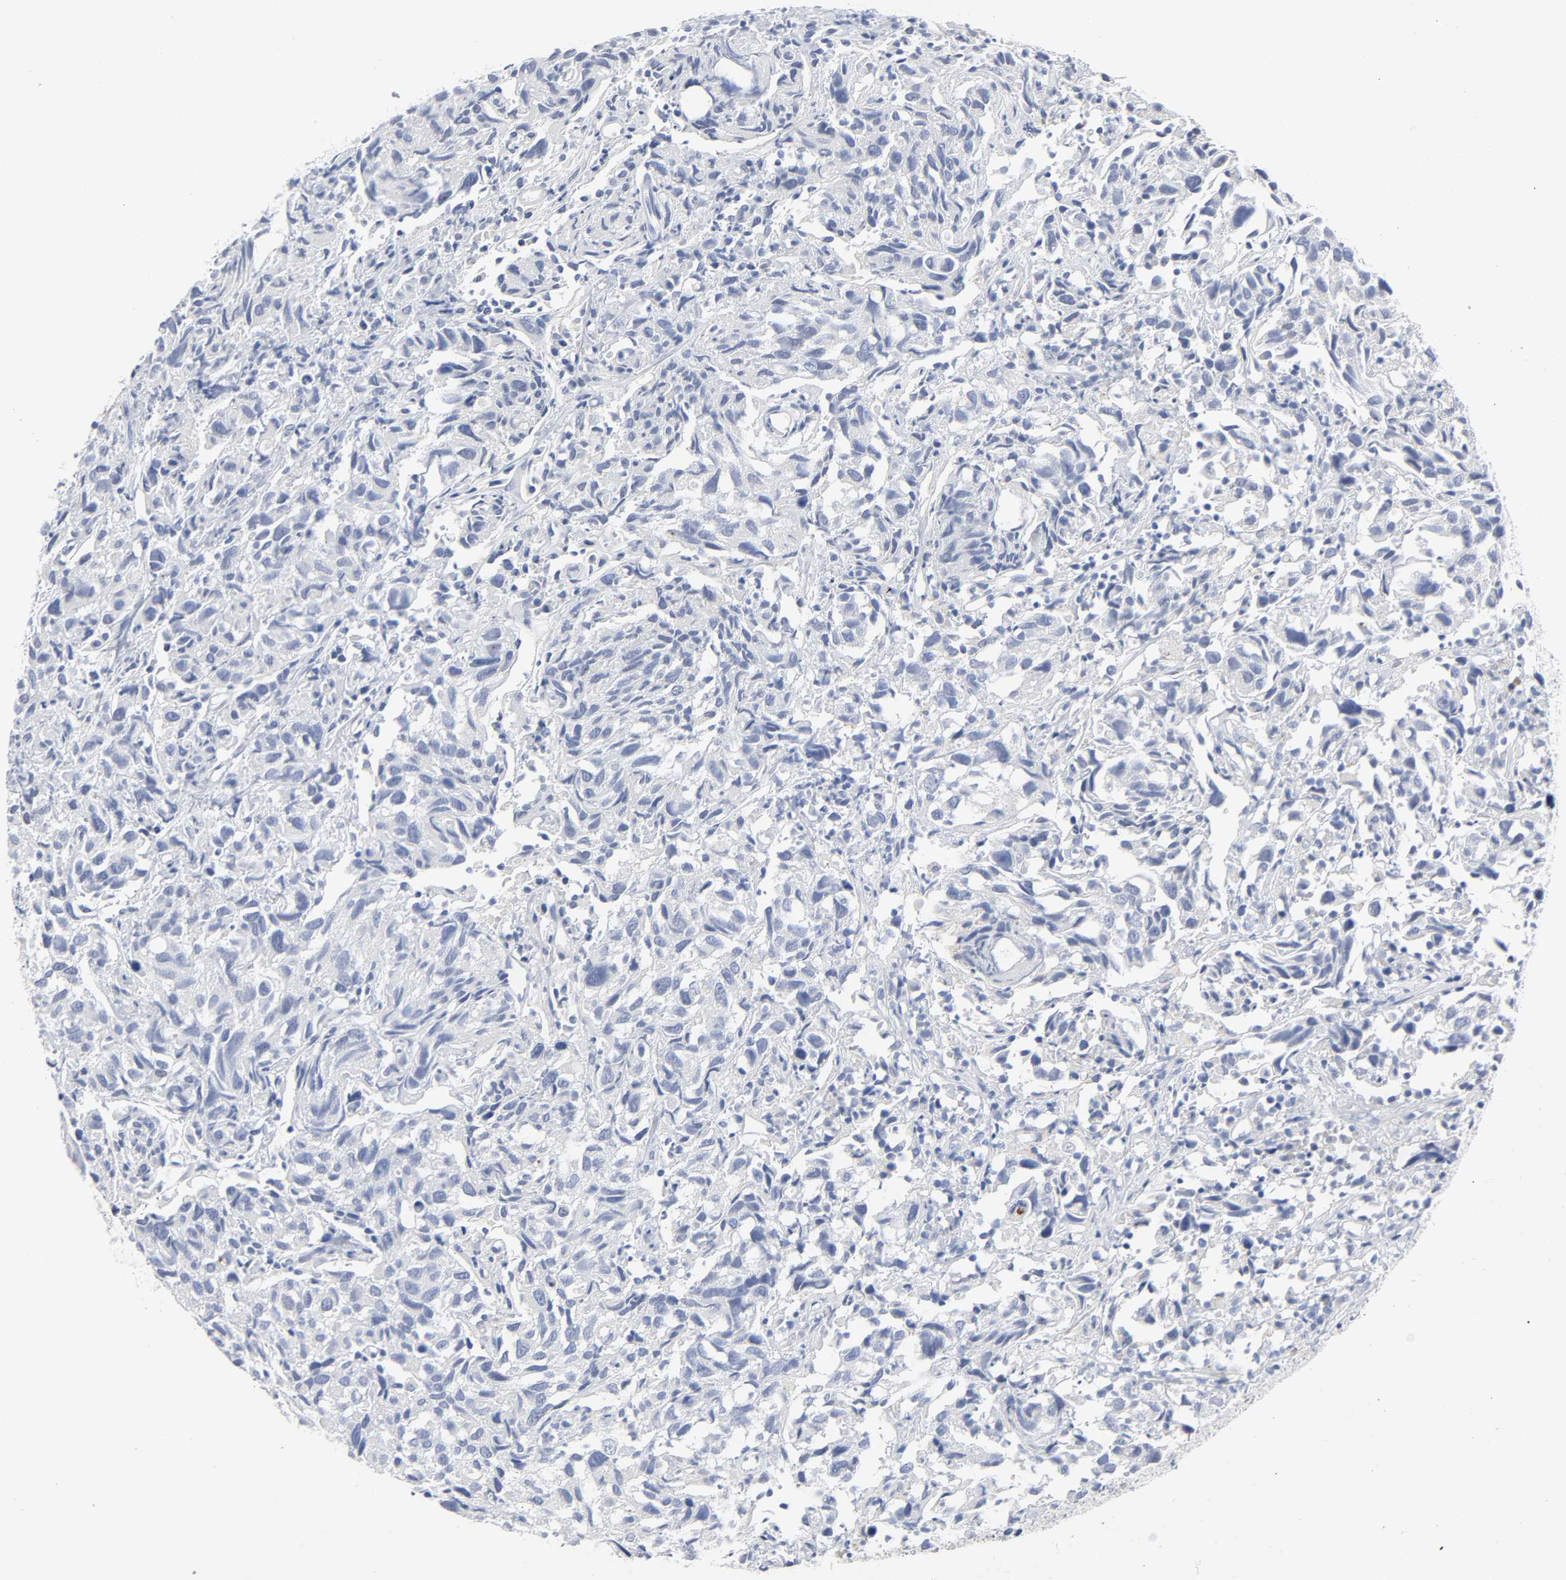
{"staining": {"intensity": "negative", "quantity": "none", "location": "none"}, "tissue": "urothelial cancer", "cell_type": "Tumor cells", "image_type": "cancer", "snomed": [{"axis": "morphology", "description": "Urothelial carcinoma, High grade"}, {"axis": "topography", "description": "Urinary bladder"}], "caption": "DAB (3,3'-diaminobenzidine) immunohistochemical staining of human urothelial cancer reveals no significant positivity in tumor cells.", "gene": "SALL2", "patient": {"sex": "female", "age": 75}}